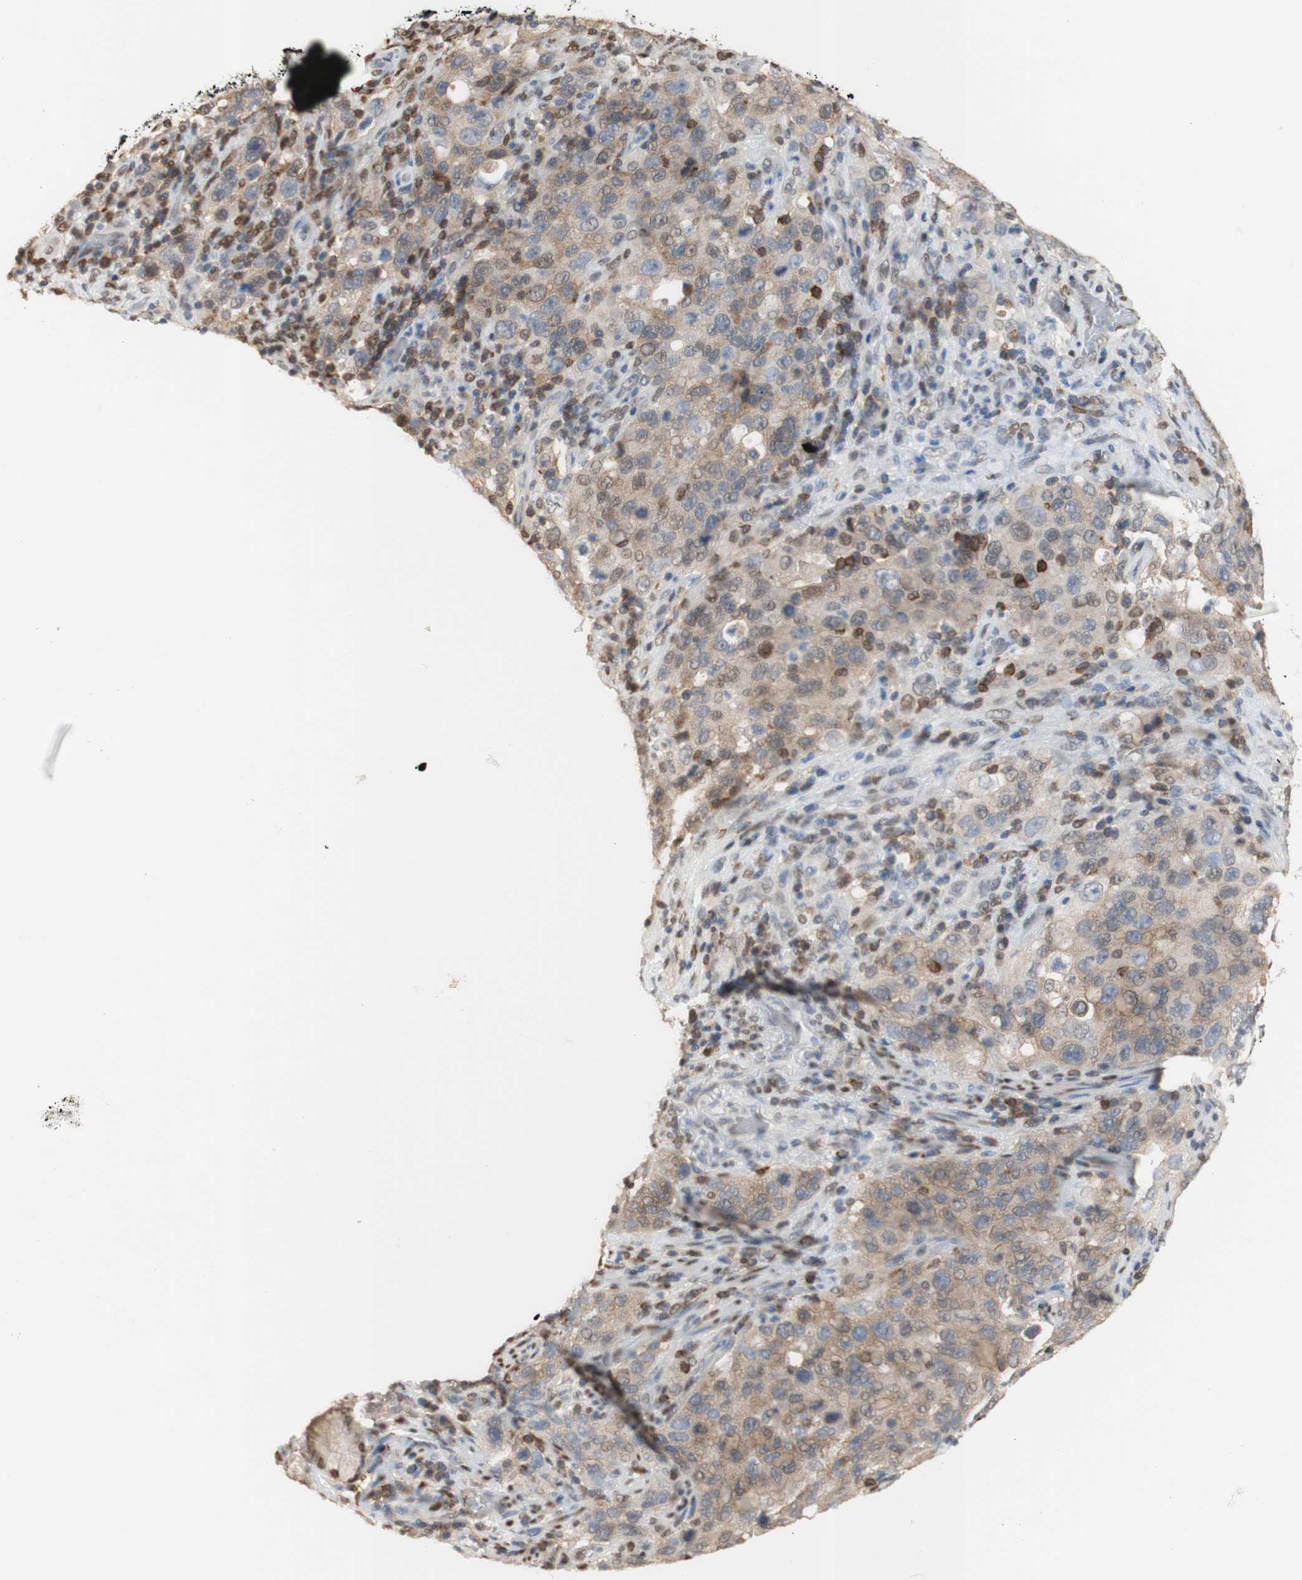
{"staining": {"intensity": "weak", "quantity": "<25%", "location": "cytoplasmic/membranous"}, "tissue": "stomach cancer", "cell_type": "Tumor cells", "image_type": "cancer", "snomed": [{"axis": "morphology", "description": "Normal tissue, NOS"}, {"axis": "morphology", "description": "Adenocarcinoma, NOS"}, {"axis": "topography", "description": "Stomach"}], "caption": "Immunohistochemistry image of neoplastic tissue: human stomach cancer (adenocarcinoma) stained with DAB (3,3'-diaminobenzidine) reveals no significant protein expression in tumor cells.", "gene": "NAP1L4", "patient": {"sex": "male", "age": 48}}